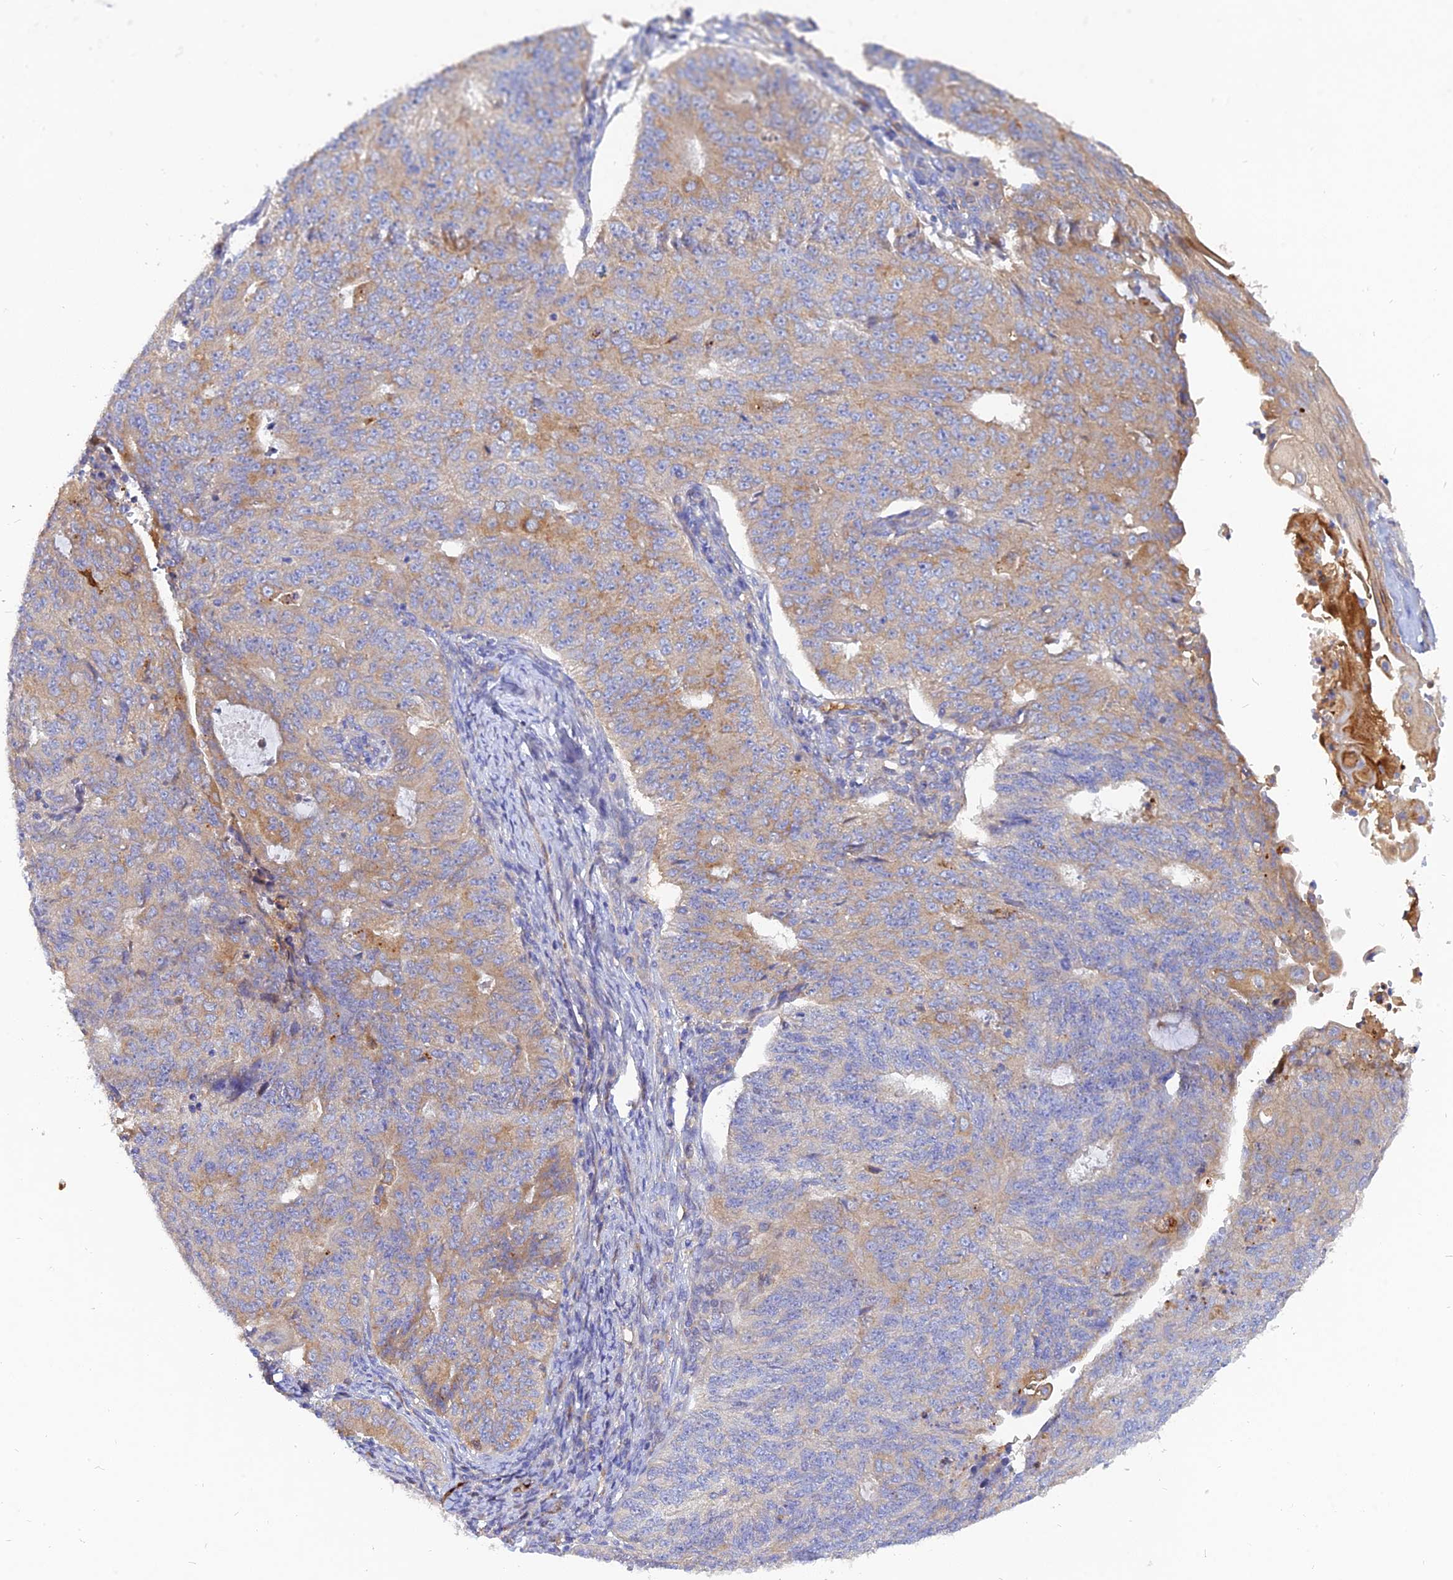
{"staining": {"intensity": "moderate", "quantity": "<25%", "location": "cytoplasmic/membranous"}, "tissue": "endometrial cancer", "cell_type": "Tumor cells", "image_type": "cancer", "snomed": [{"axis": "morphology", "description": "Adenocarcinoma, NOS"}, {"axis": "topography", "description": "Endometrium"}], "caption": "This photomicrograph demonstrates immunohistochemistry staining of human endometrial cancer (adenocarcinoma), with low moderate cytoplasmic/membranous positivity in approximately <25% of tumor cells.", "gene": "MROH1", "patient": {"sex": "female", "age": 32}}